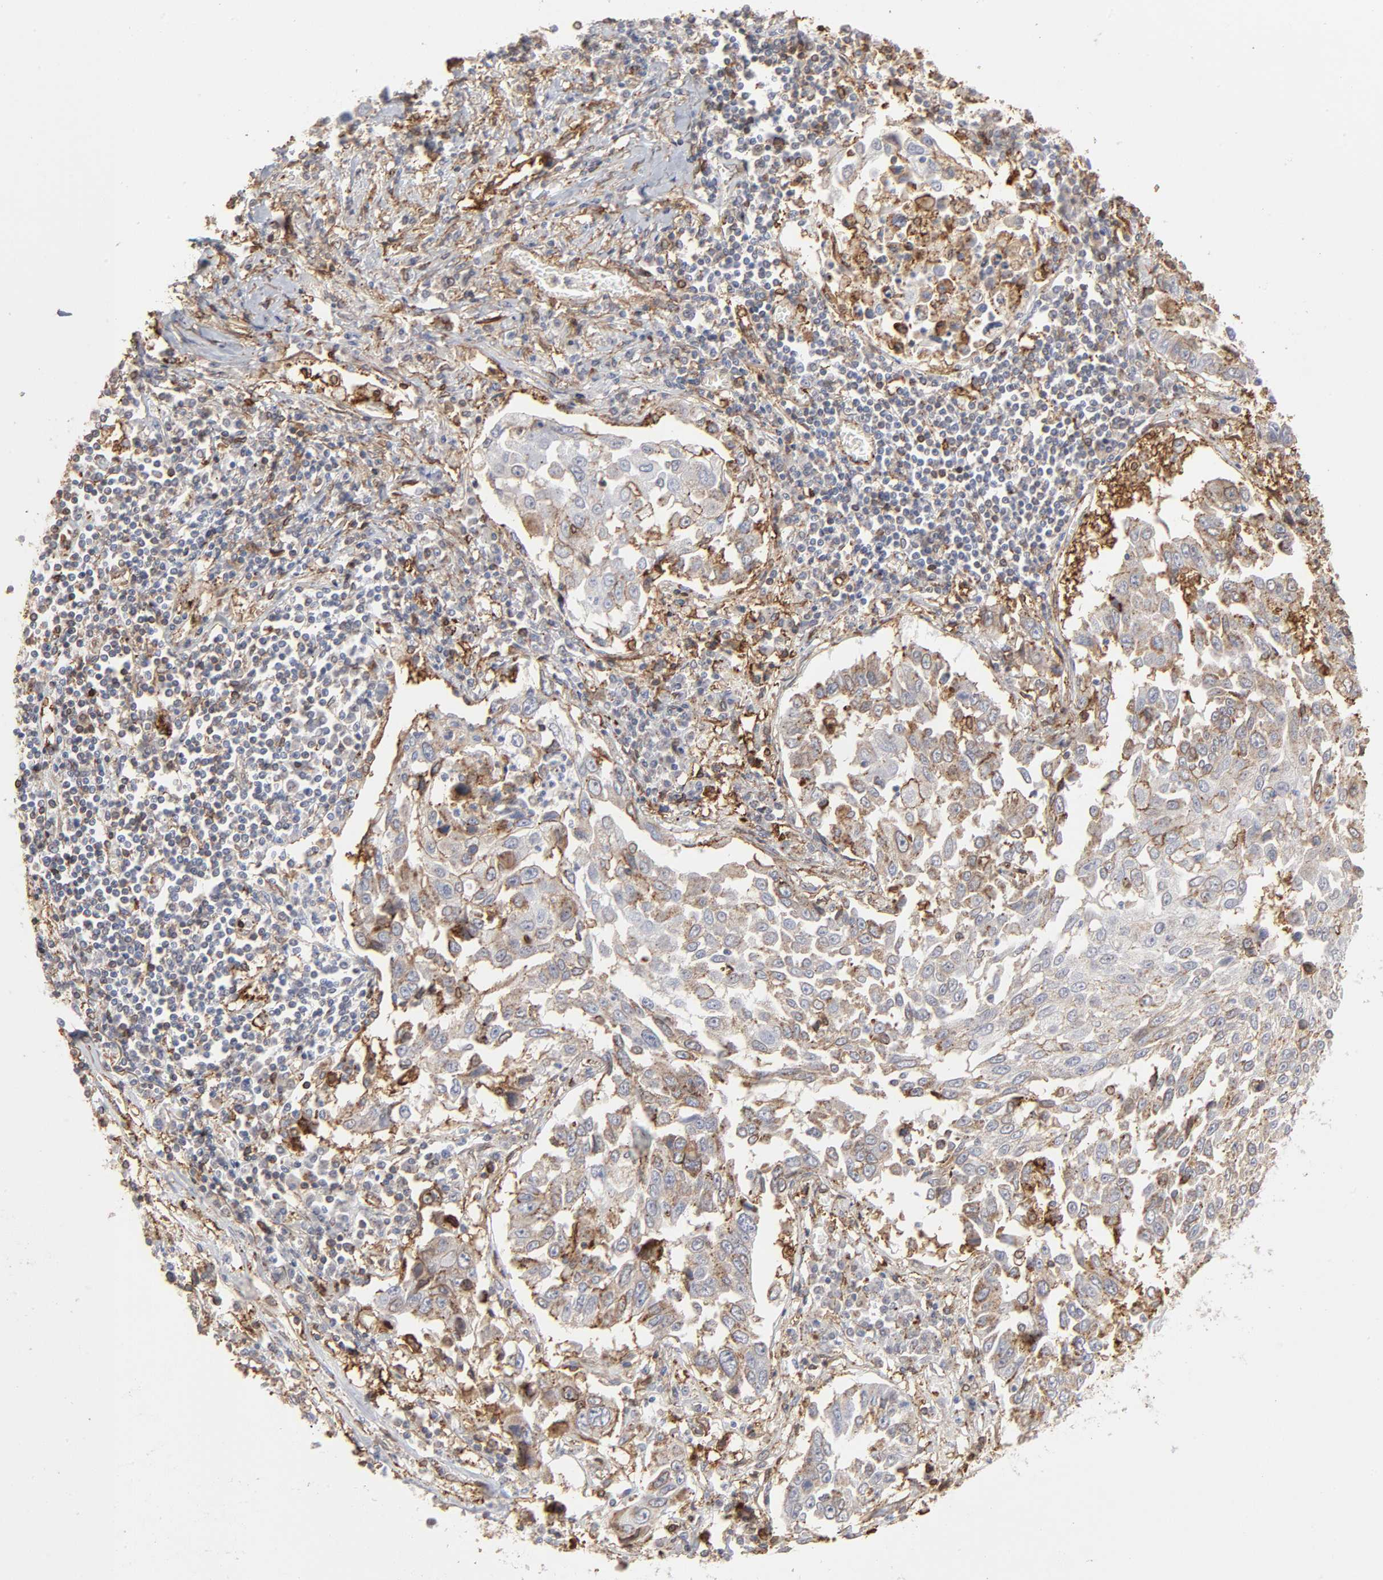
{"staining": {"intensity": "moderate", "quantity": ">75%", "location": "cytoplasmic/membranous"}, "tissue": "lung cancer", "cell_type": "Tumor cells", "image_type": "cancer", "snomed": [{"axis": "morphology", "description": "Squamous cell carcinoma, NOS"}, {"axis": "topography", "description": "Lung"}], "caption": "Brown immunohistochemical staining in lung cancer (squamous cell carcinoma) exhibits moderate cytoplasmic/membranous positivity in approximately >75% of tumor cells.", "gene": "ANXA5", "patient": {"sex": "male", "age": 71}}